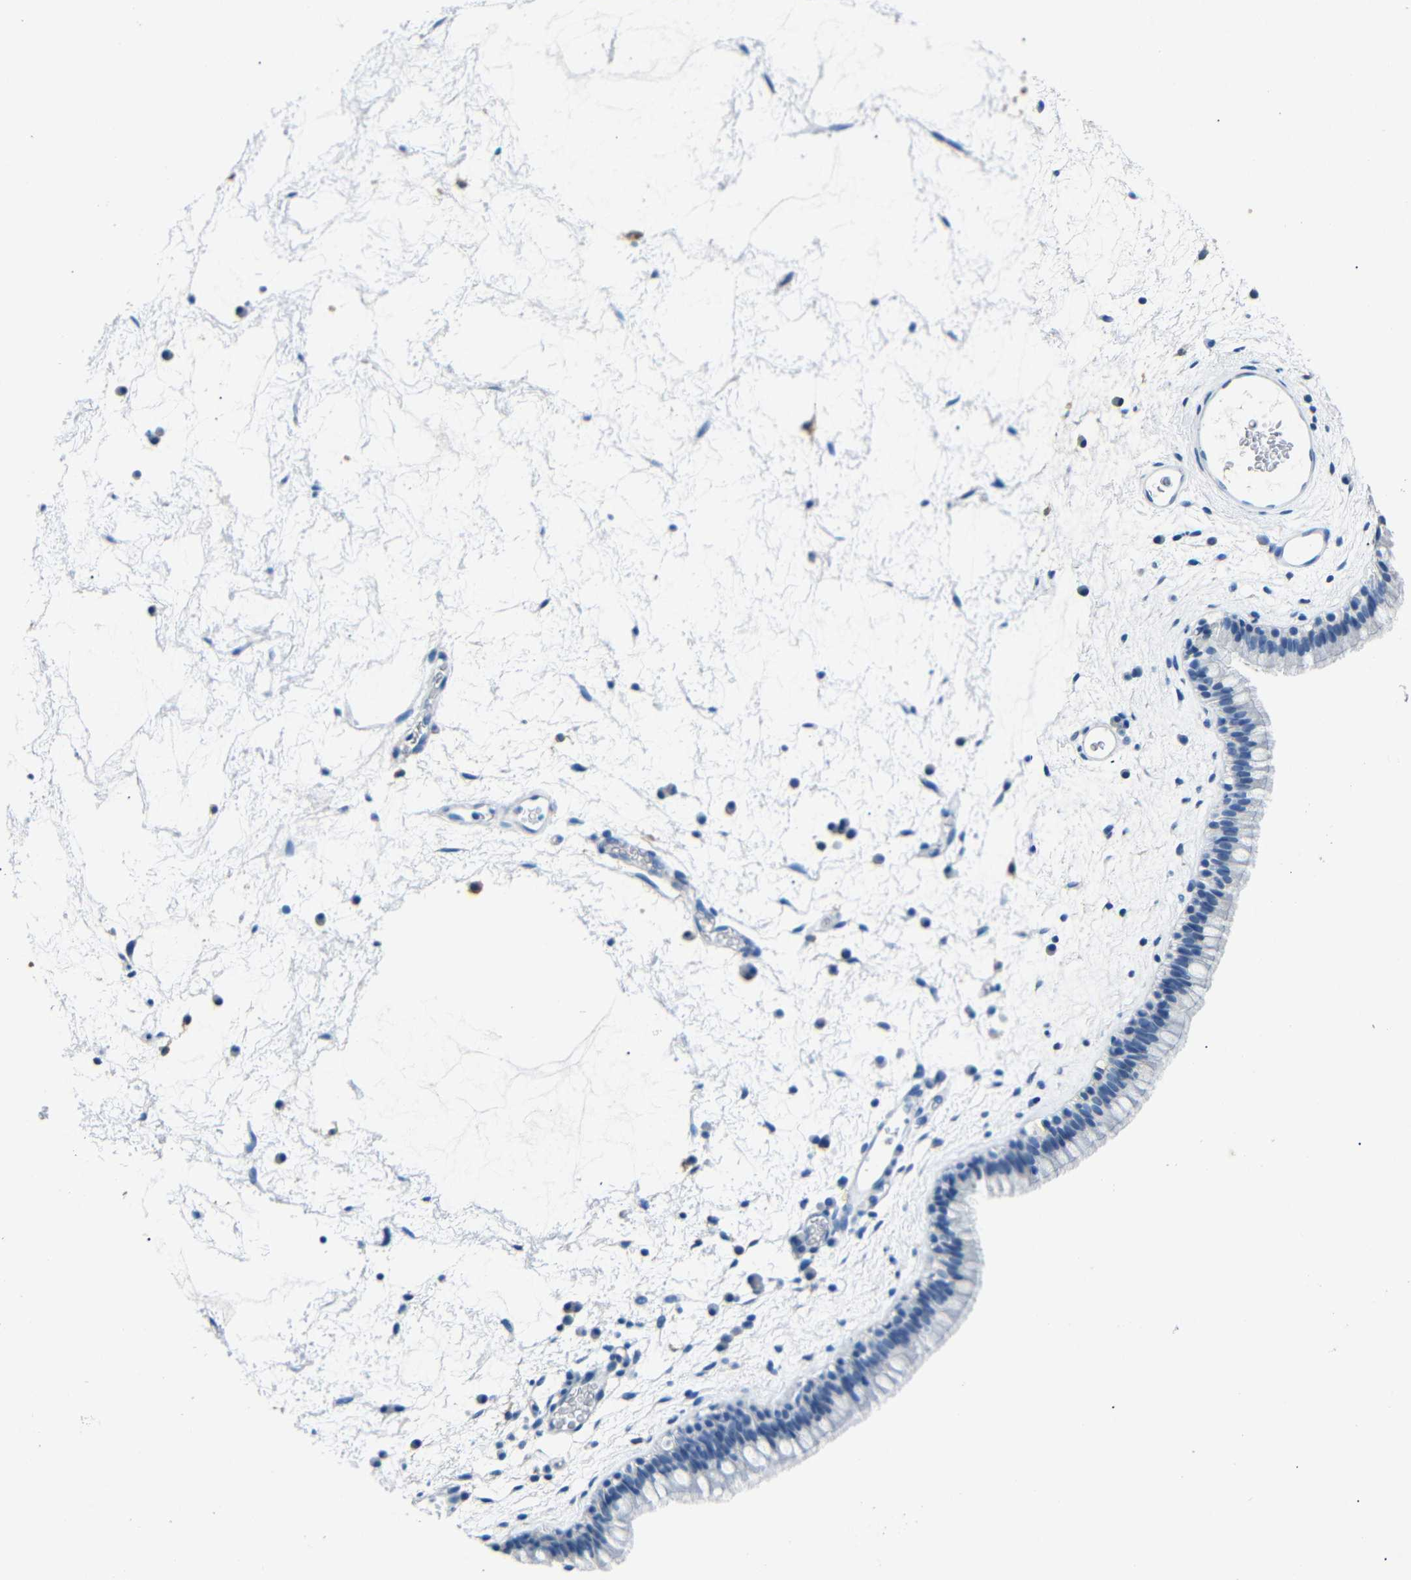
{"staining": {"intensity": "negative", "quantity": "none", "location": "none"}, "tissue": "nasopharynx", "cell_type": "Respiratory epithelial cells", "image_type": "normal", "snomed": [{"axis": "morphology", "description": "Normal tissue, NOS"}, {"axis": "morphology", "description": "Inflammation, NOS"}, {"axis": "topography", "description": "Nasopharynx"}], "caption": "IHC image of normal nasopharynx stained for a protein (brown), which shows no positivity in respiratory epithelial cells.", "gene": "INCENP", "patient": {"sex": "male", "age": 48}}